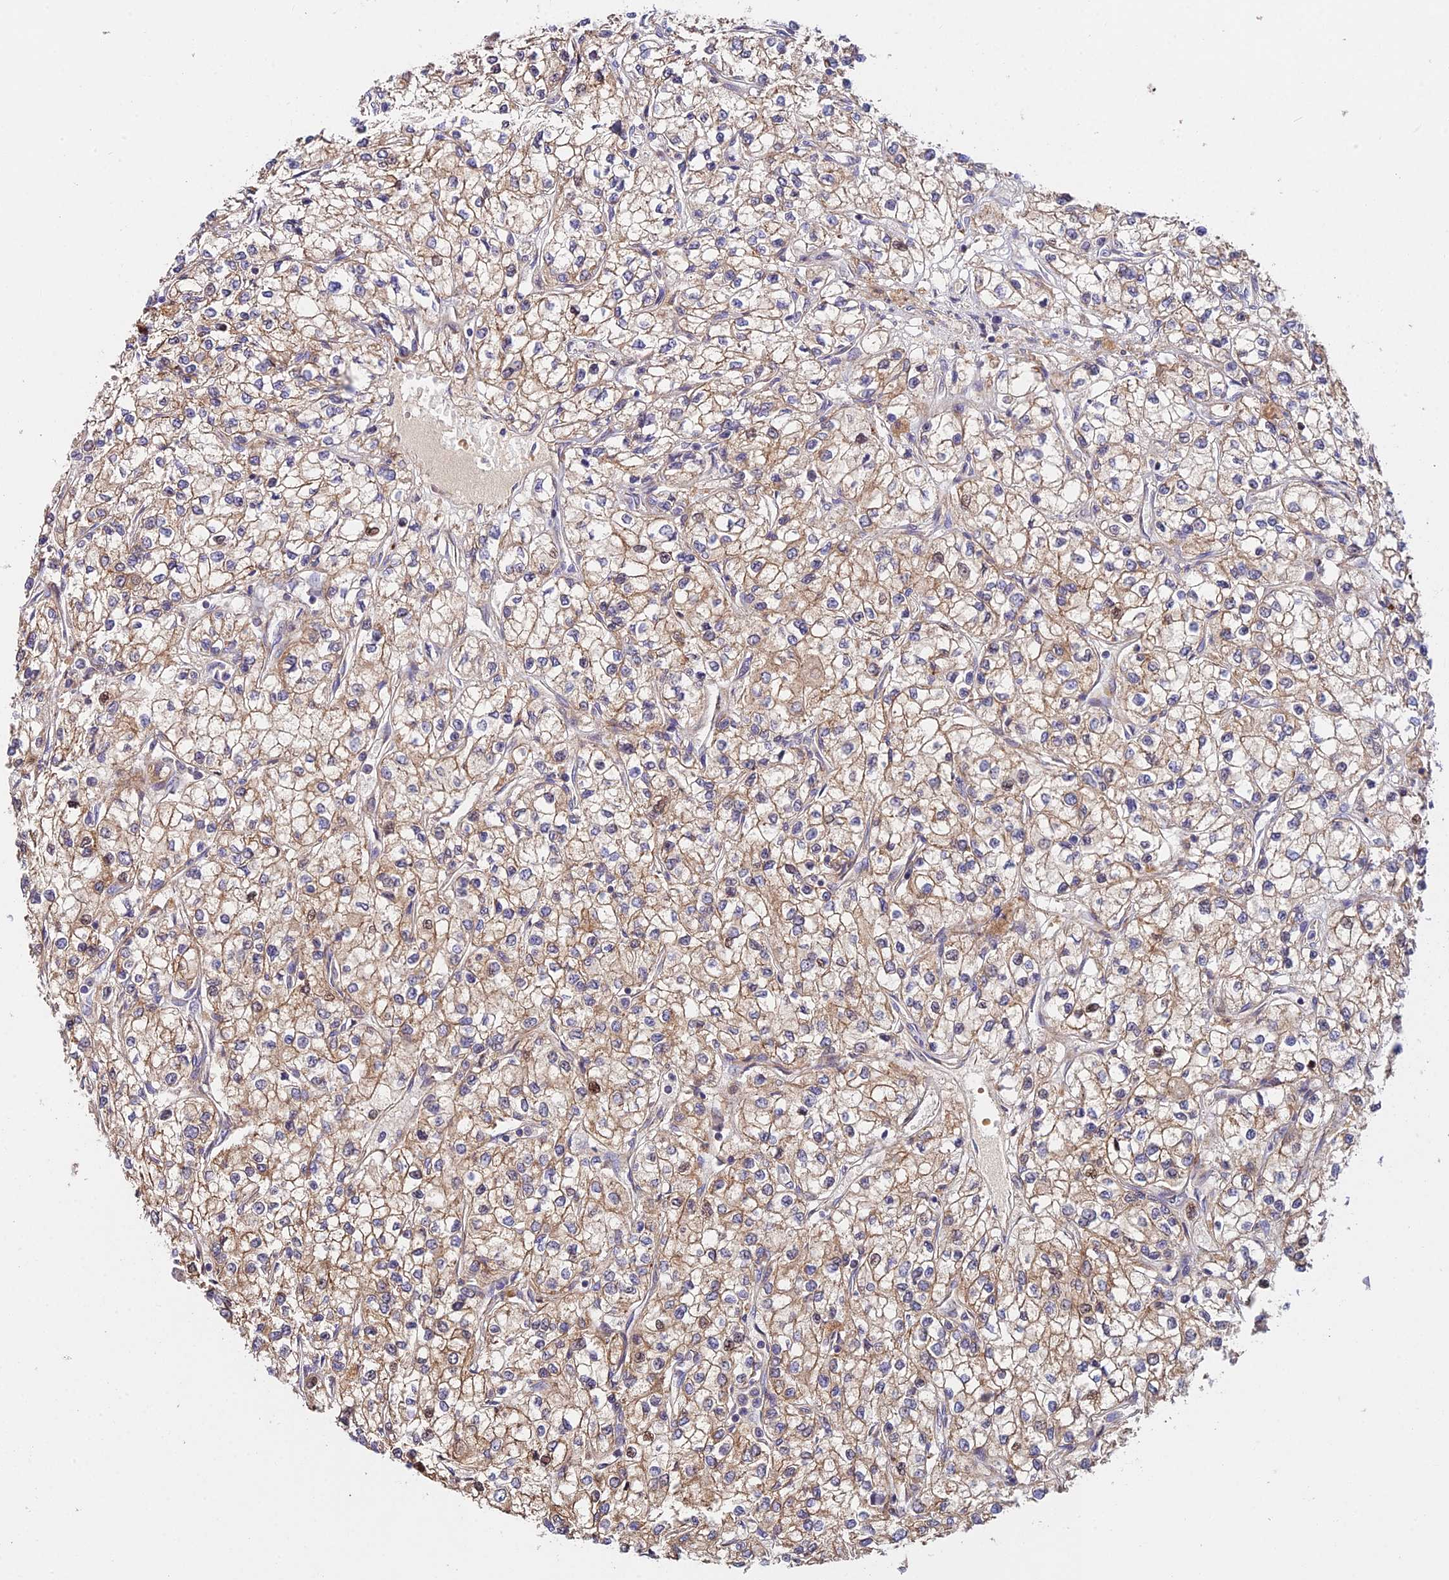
{"staining": {"intensity": "weak", "quantity": ">75%", "location": "cytoplasmic/membranous"}, "tissue": "renal cancer", "cell_type": "Tumor cells", "image_type": "cancer", "snomed": [{"axis": "morphology", "description": "Adenocarcinoma, NOS"}, {"axis": "topography", "description": "Kidney"}], "caption": "This photomicrograph reveals IHC staining of human adenocarcinoma (renal), with low weak cytoplasmic/membranous expression in approximately >75% of tumor cells.", "gene": "FUOM", "patient": {"sex": "male", "age": 80}}